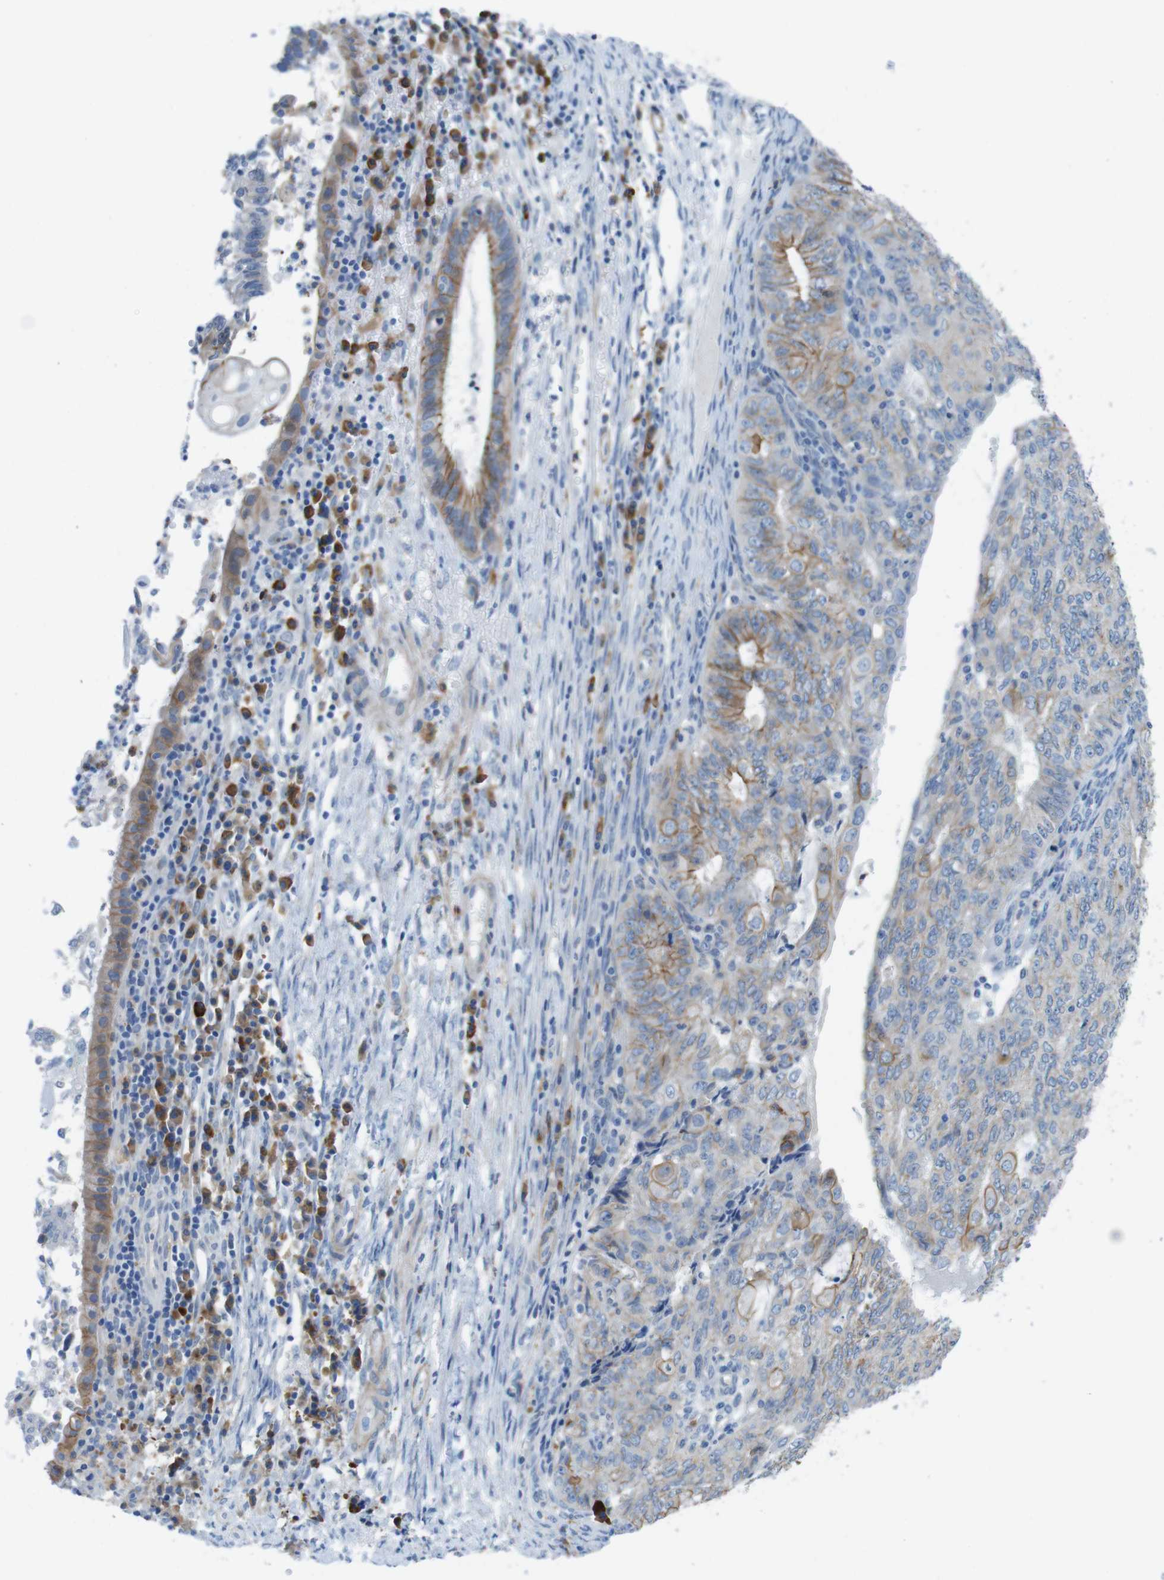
{"staining": {"intensity": "moderate", "quantity": "25%-75%", "location": "cytoplasmic/membranous"}, "tissue": "endometrial cancer", "cell_type": "Tumor cells", "image_type": "cancer", "snomed": [{"axis": "morphology", "description": "Adenocarcinoma, NOS"}, {"axis": "topography", "description": "Endometrium"}], "caption": "Protein expression analysis of human endometrial cancer reveals moderate cytoplasmic/membranous staining in about 25%-75% of tumor cells. (Stains: DAB in brown, nuclei in blue, Microscopy: brightfield microscopy at high magnification).", "gene": "CLMN", "patient": {"sex": "female", "age": 32}}